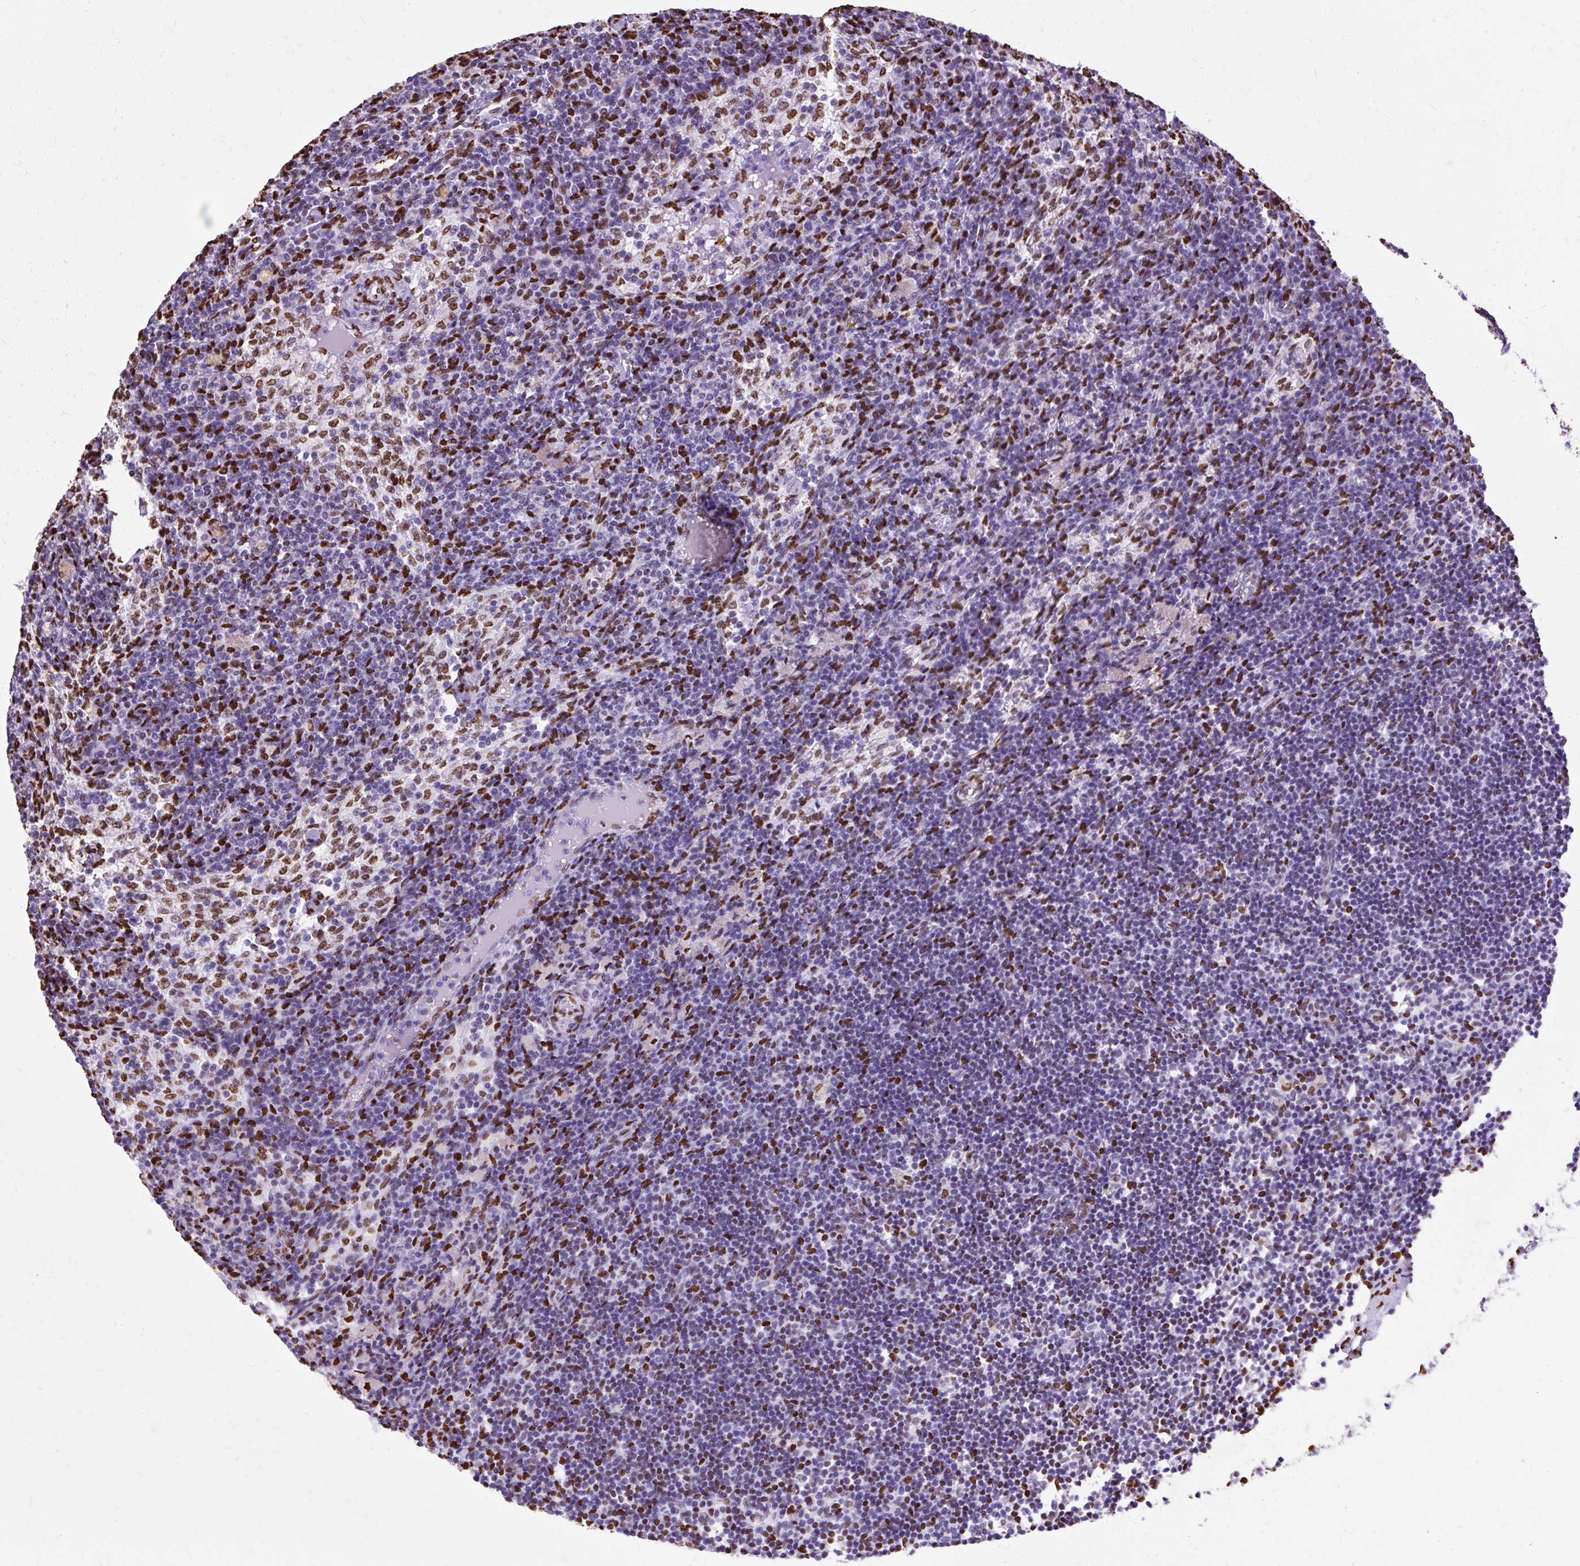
{"staining": {"intensity": "moderate", "quantity": "<25%", "location": "nuclear"}, "tissue": "lymph node", "cell_type": "Germinal center cells", "image_type": "normal", "snomed": [{"axis": "morphology", "description": "Normal tissue, NOS"}, {"axis": "topography", "description": "Lymph node"}], "caption": "Immunohistochemistry (IHC) (DAB) staining of unremarkable lymph node reveals moderate nuclear protein expression in about <25% of germinal center cells.", "gene": "TMEM184C", "patient": {"sex": "male", "age": 49}}